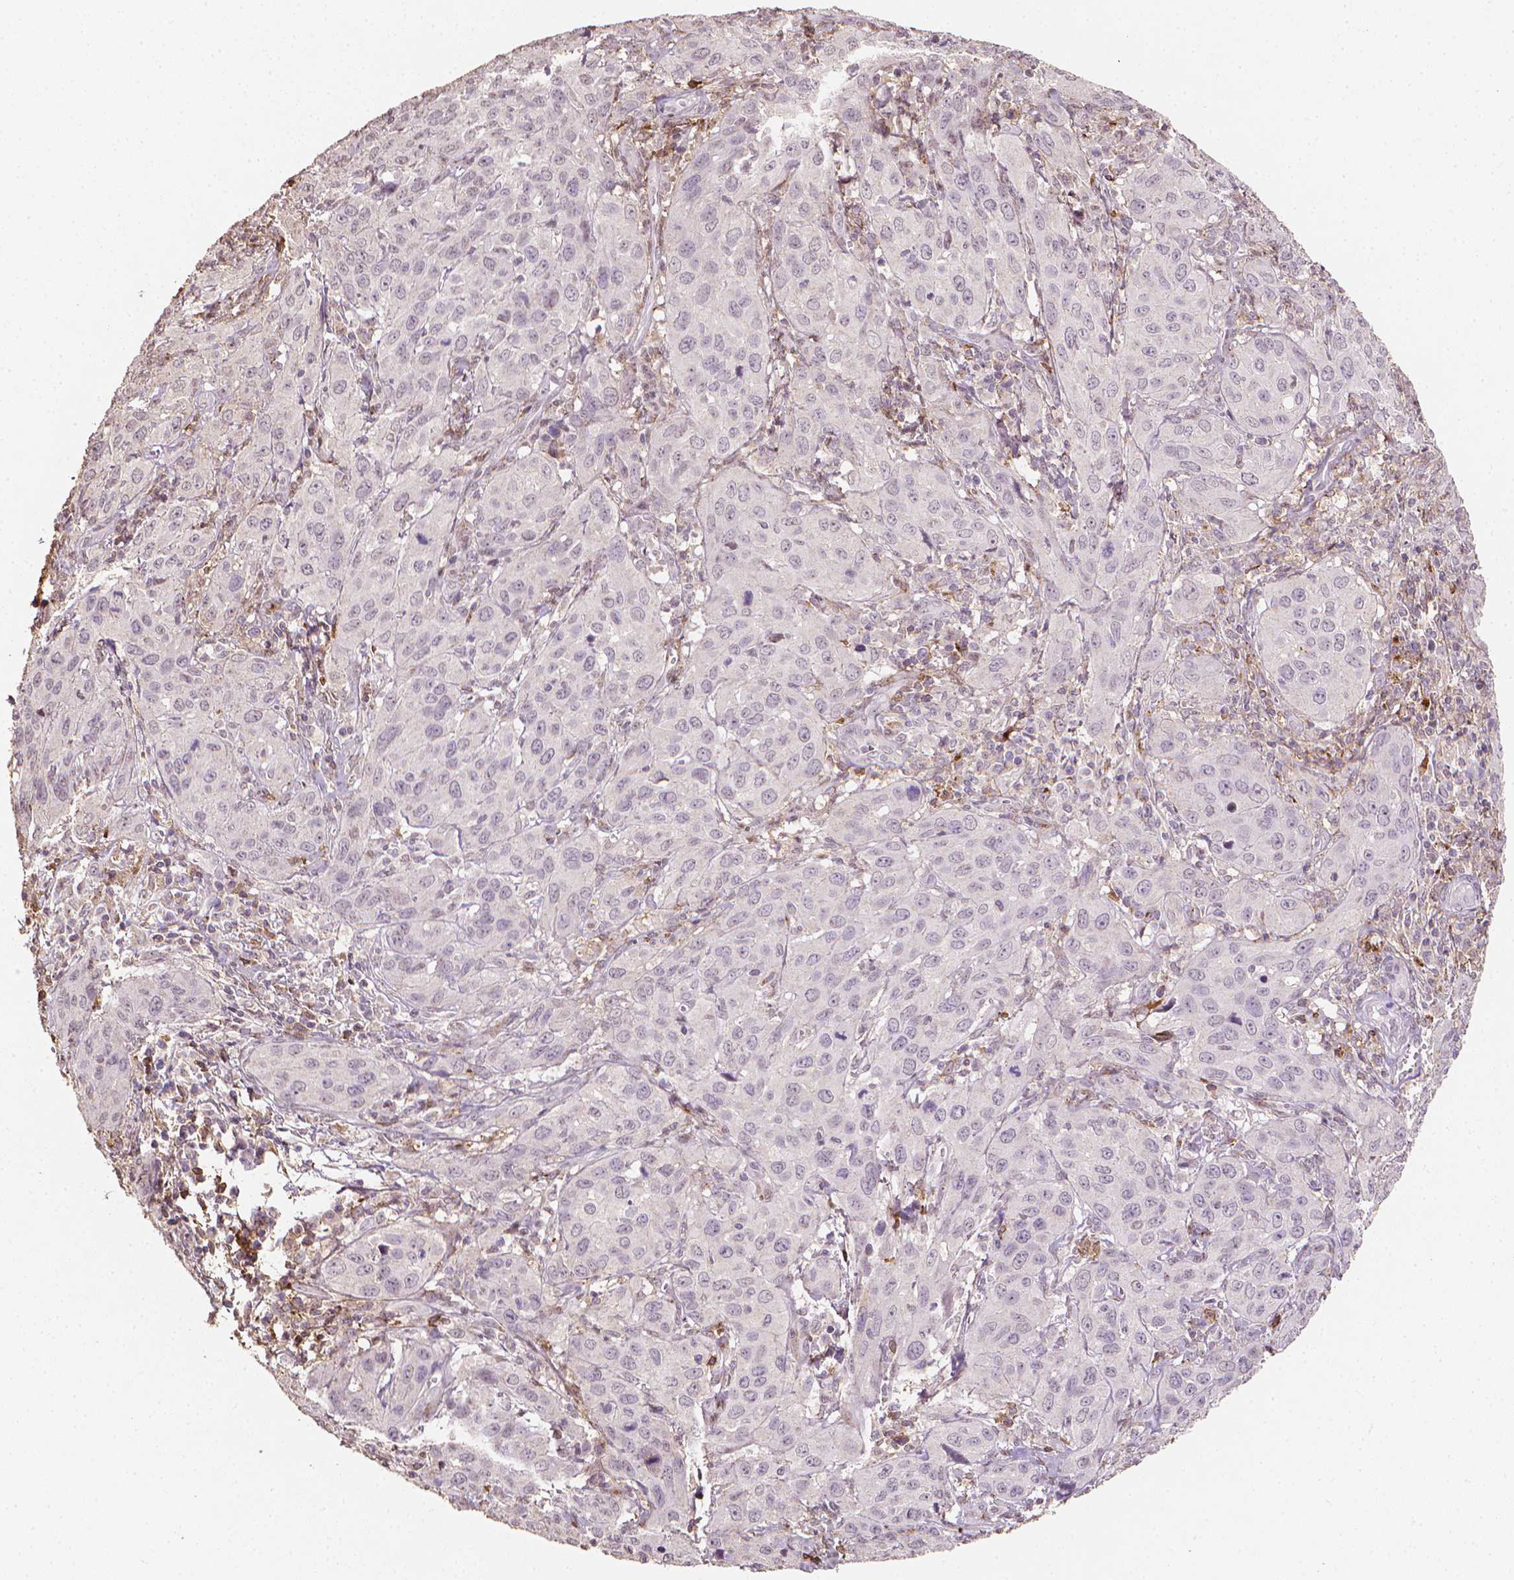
{"staining": {"intensity": "negative", "quantity": "none", "location": "none"}, "tissue": "cervical cancer", "cell_type": "Tumor cells", "image_type": "cancer", "snomed": [{"axis": "morphology", "description": "Normal tissue, NOS"}, {"axis": "morphology", "description": "Squamous cell carcinoma, NOS"}, {"axis": "topography", "description": "Cervix"}], "caption": "IHC photomicrograph of human squamous cell carcinoma (cervical) stained for a protein (brown), which reveals no staining in tumor cells.", "gene": "DCN", "patient": {"sex": "female", "age": 51}}